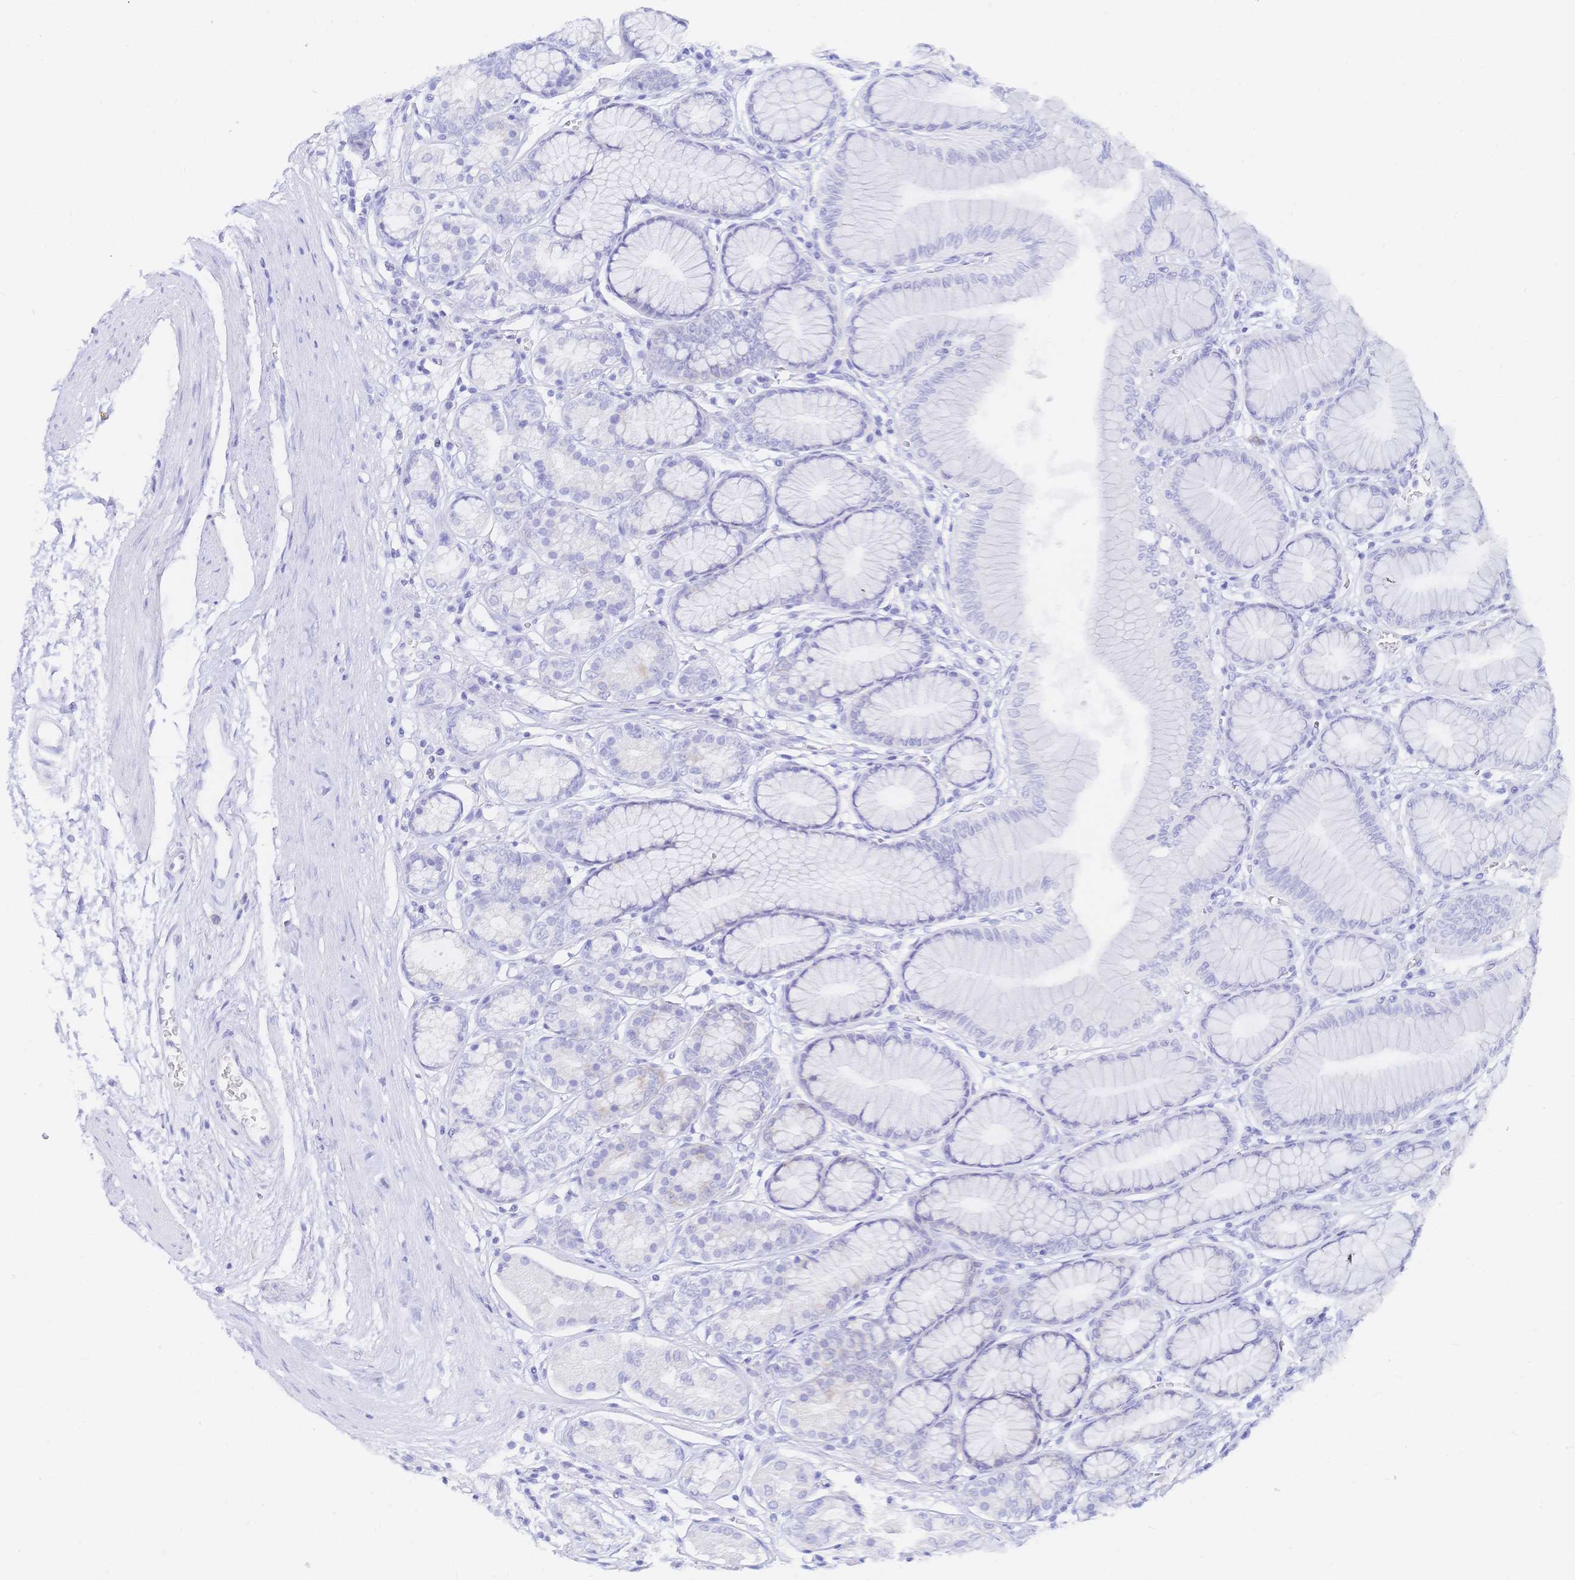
{"staining": {"intensity": "negative", "quantity": "none", "location": "none"}, "tissue": "stomach", "cell_type": "Glandular cells", "image_type": "normal", "snomed": [{"axis": "morphology", "description": "Normal tissue, NOS"}, {"axis": "topography", "description": "Stomach"}, {"axis": "topography", "description": "Stomach, lower"}], "caption": "Photomicrograph shows no significant protein staining in glandular cells of normal stomach.", "gene": "RRM1", "patient": {"sex": "male", "age": 76}}